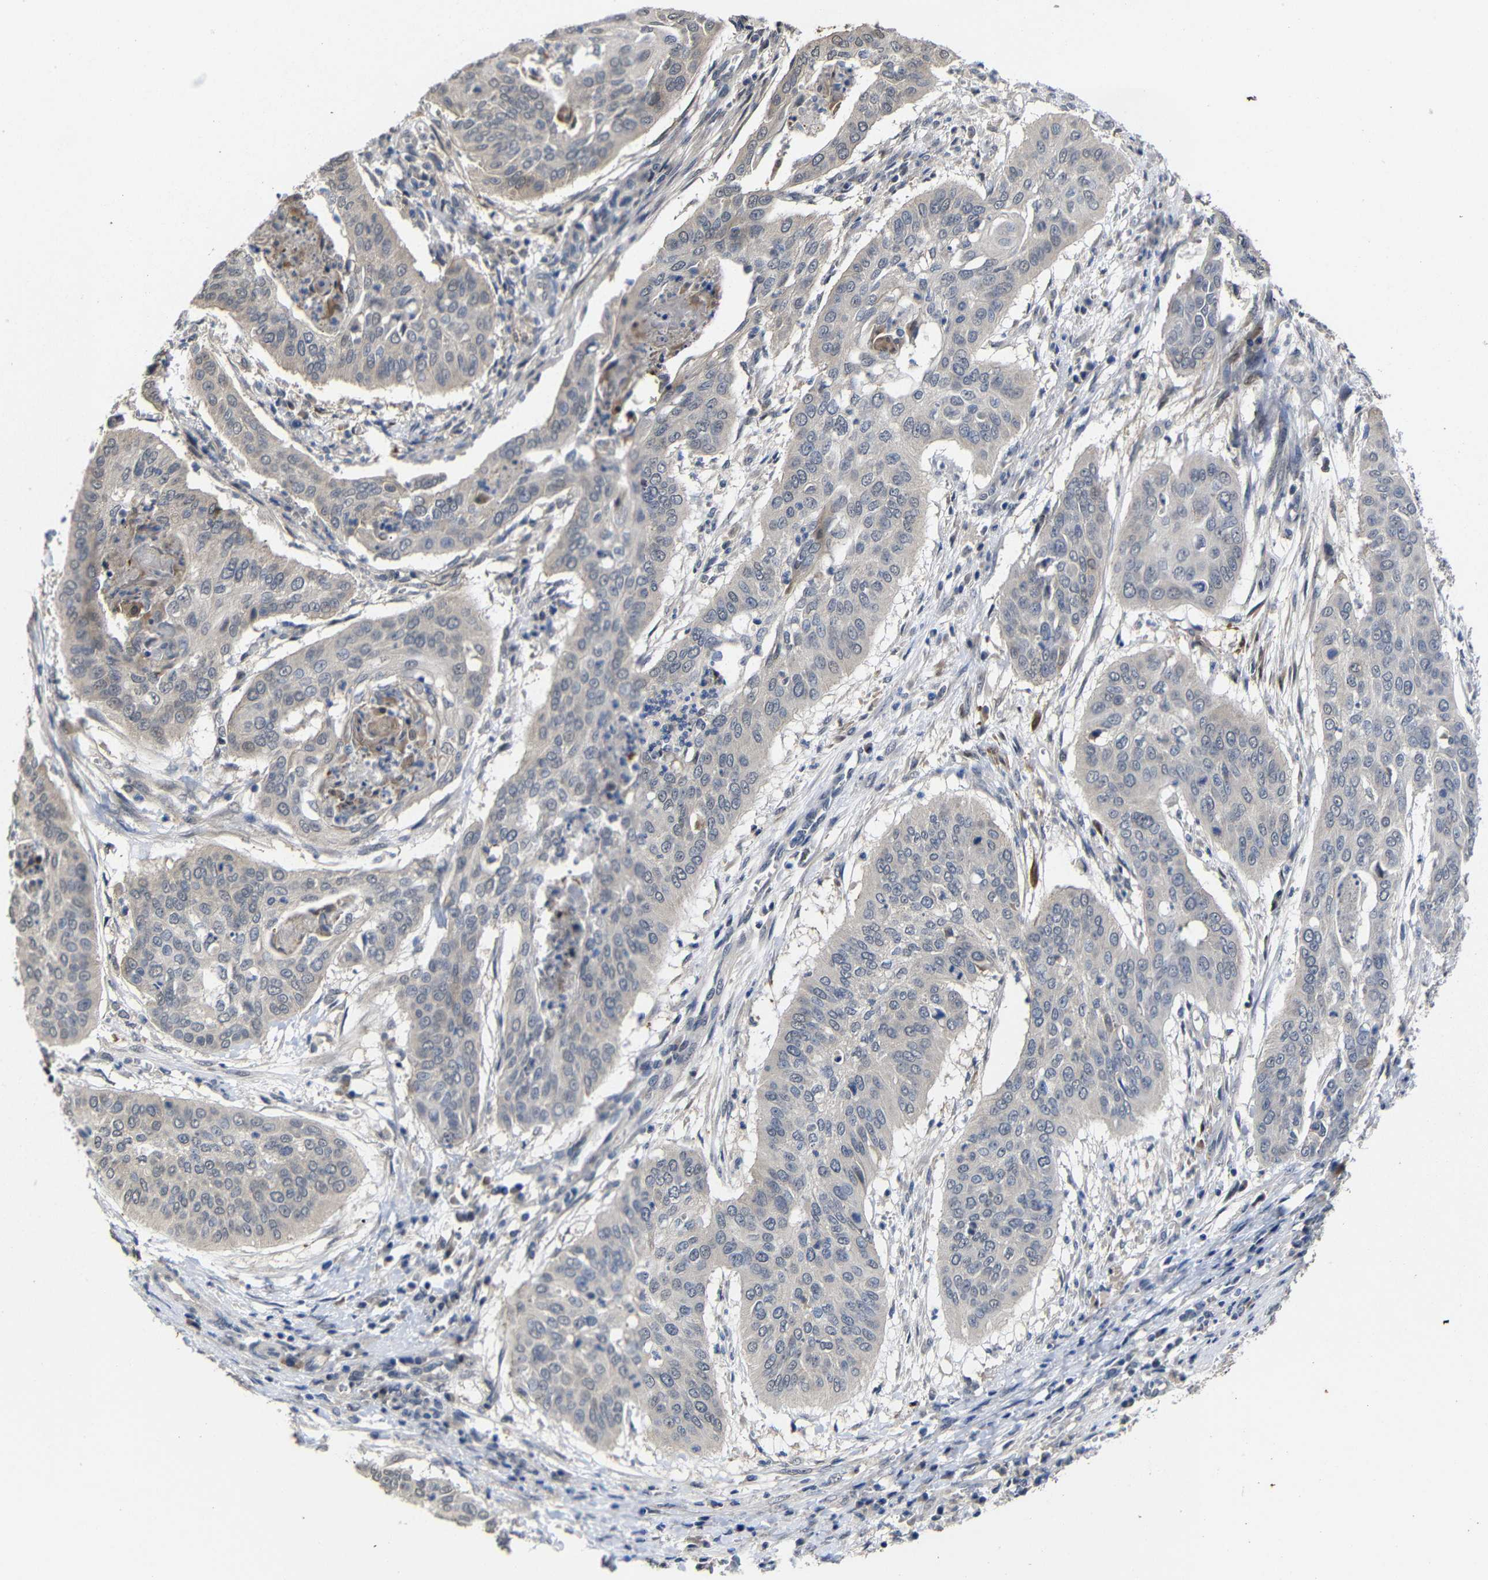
{"staining": {"intensity": "weak", "quantity": ">75%", "location": "cytoplasmic/membranous"}, "tissue": "cervical cancer", "cell_type": "Tumor cells", "image_type": "cancer", "snomed": [{"axis": "morphology", "description": "Squamous cell carcinoma, NOS"}, {"axis": "topography", "description": "Cervix"}], "caption": "About >75% of tumor cells in human cervical squamous cell carcinoma show weak cytoplasmic/membranous protein expression as visualized by brown immunohistochemical staining.", "gene": "ATG12", "patient": {"sex": "female", "age": 39}}